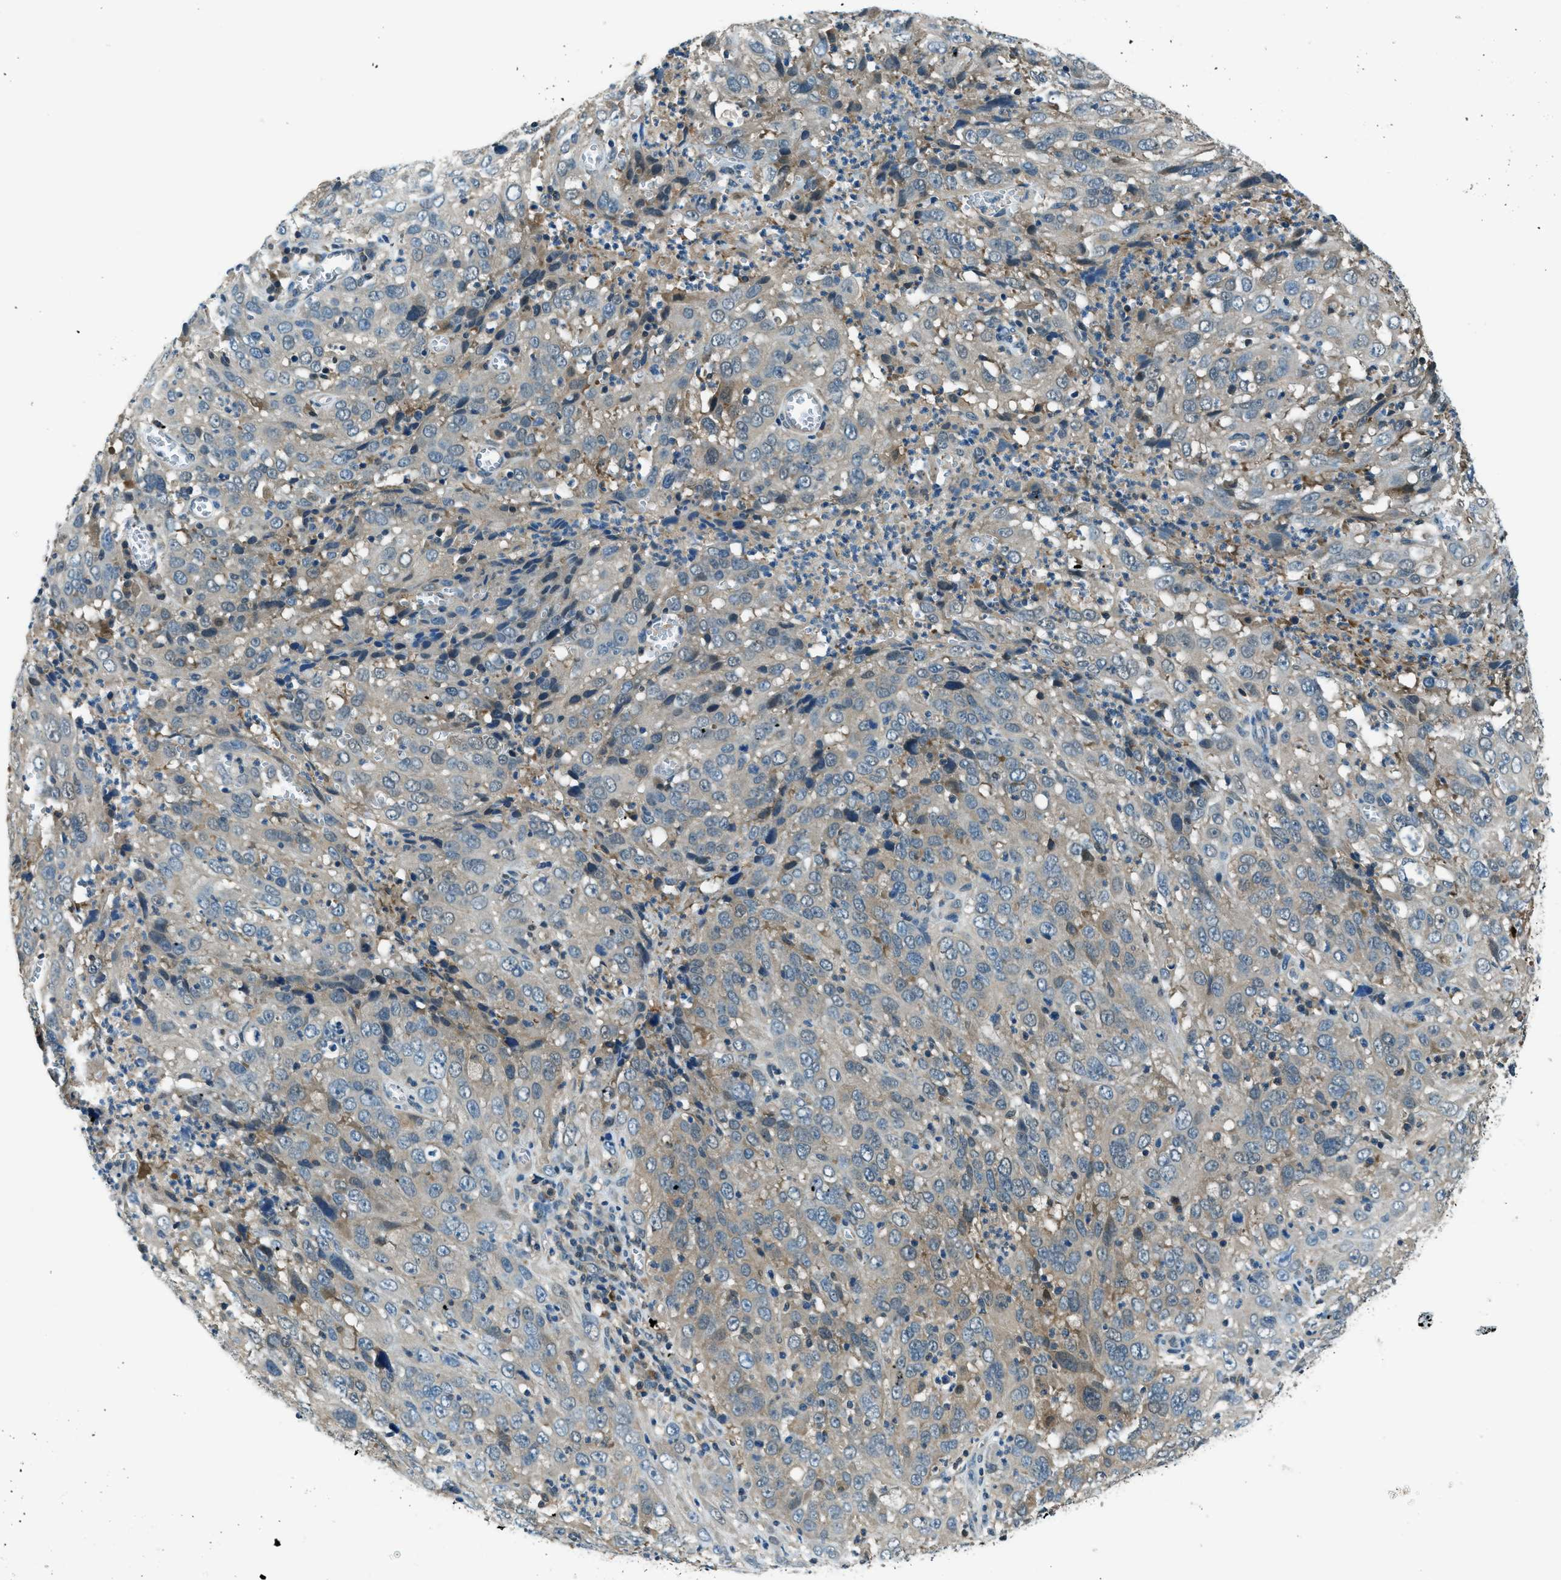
{"staining": {"intensity": "weak", "quantity": "<25%", "location": "cytoplasmic/membranous"}, "tissue": "cervical cancer", "cell_type": "Tumor cells", "image_type": "cancer", "snomed": [{"axis": "morphology", "description": "Squamous cell carcinoma, NOS"}, {"axis": "topography", "description": "Cervix"}], "caption": "Squamous cell carcinoma (cervical) was stained to show a protein in brown. There is no significant expression in tumor cells.", "gene": "HEBP2", "patient": {"sex": "female", "age": 32}}